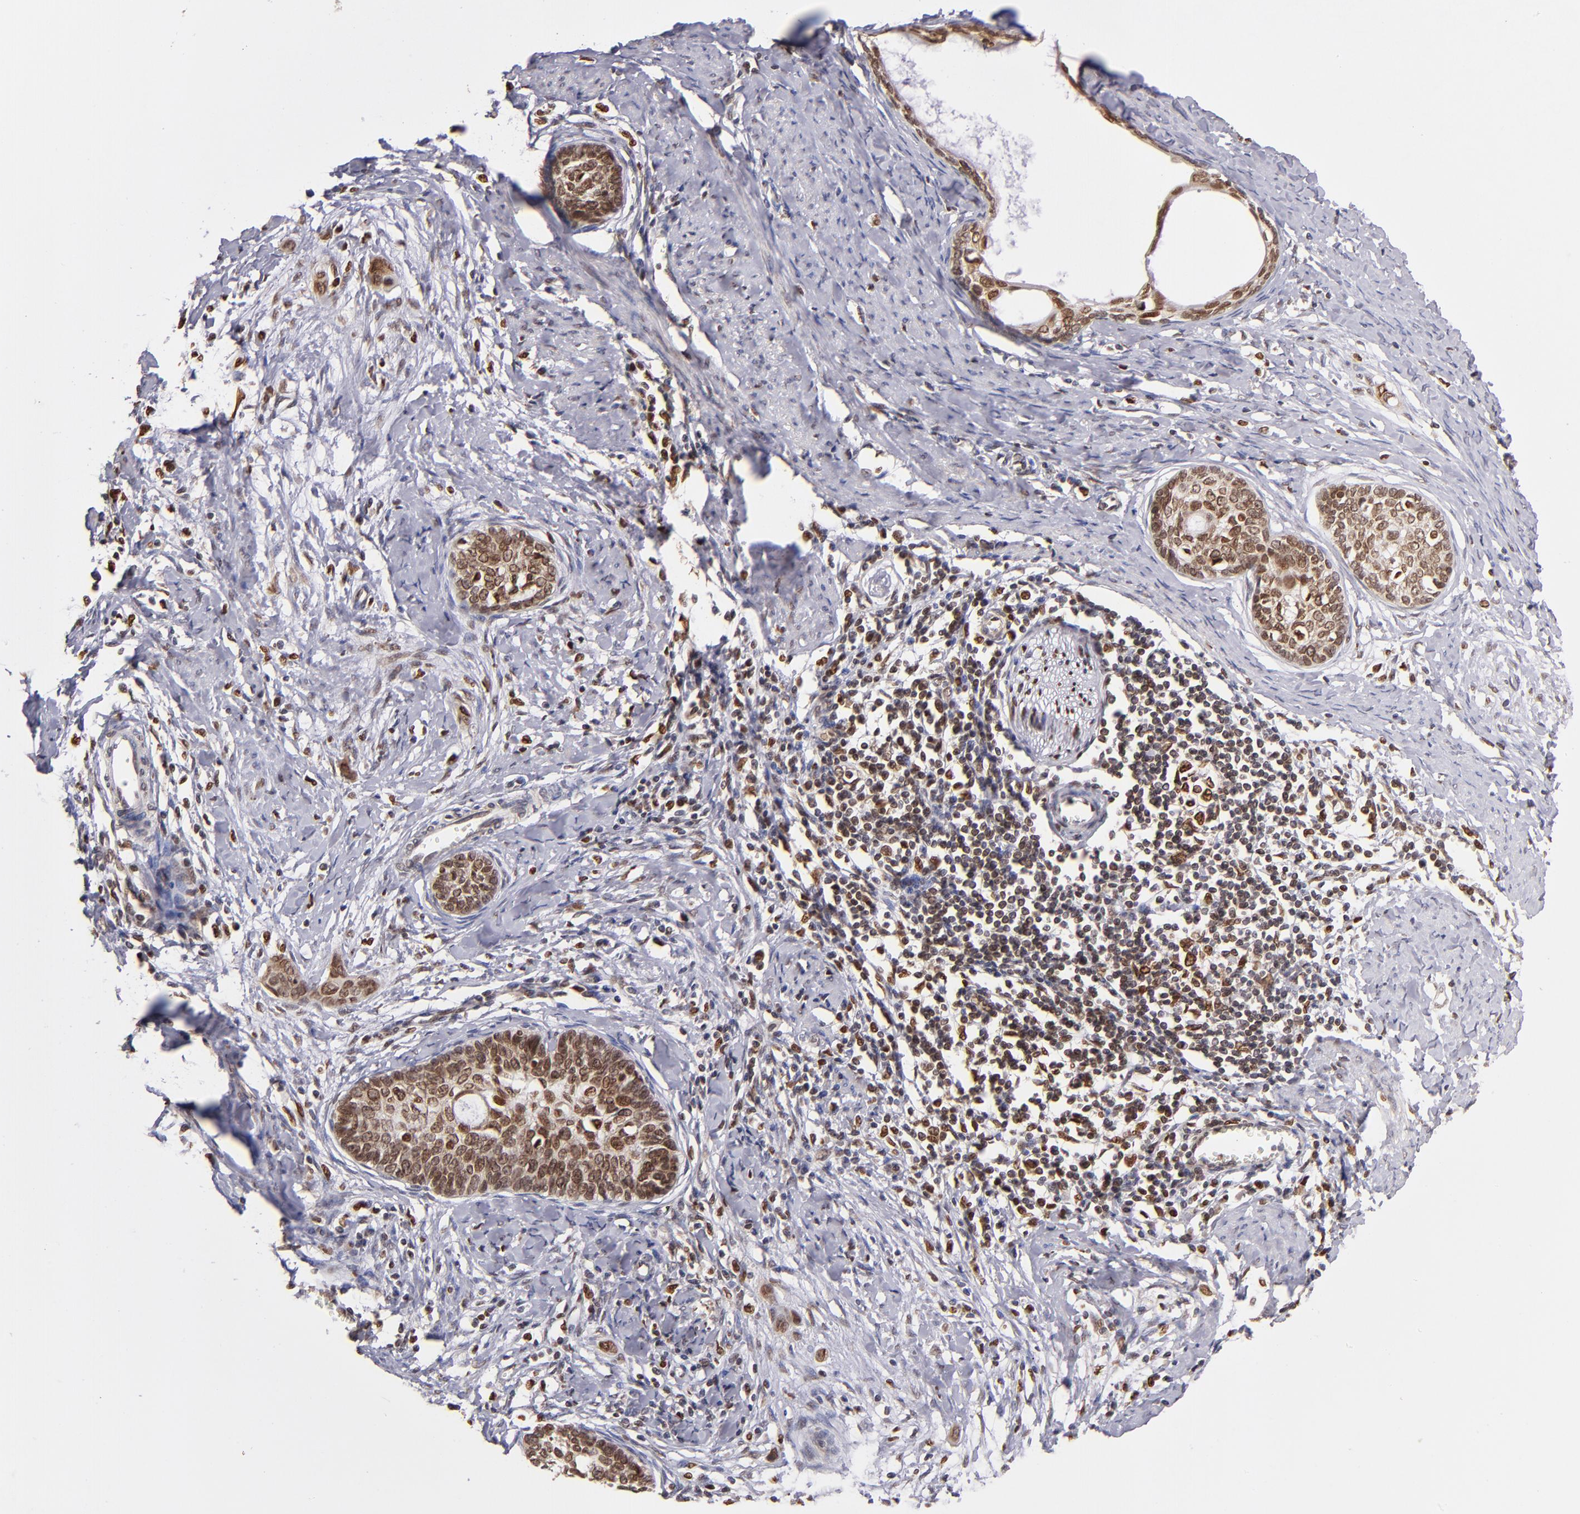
{"staining": {"intensity": "strong", "quantity": ">75%", "location": "cytoplasmic/membranous,nuclear"}, "tissue": "cervical cancer", "cell_type": "Tumor cells", "image_type": "cancer", "snomed": [{"axis": "morphology", "description": "Squamous cell carcinoma, NOS"}, {"axis": "topography", "description": "Cervix"}], "caption": "Protein analysis of cervical cancer (squamous cell carcinoma) tissue demonstrates strong cytoplasmic/membranous and nuclear staining in about >75% of tumor cells.", "gene": "TOP1MT", "patient": {"sex": "female", "age": 33}}